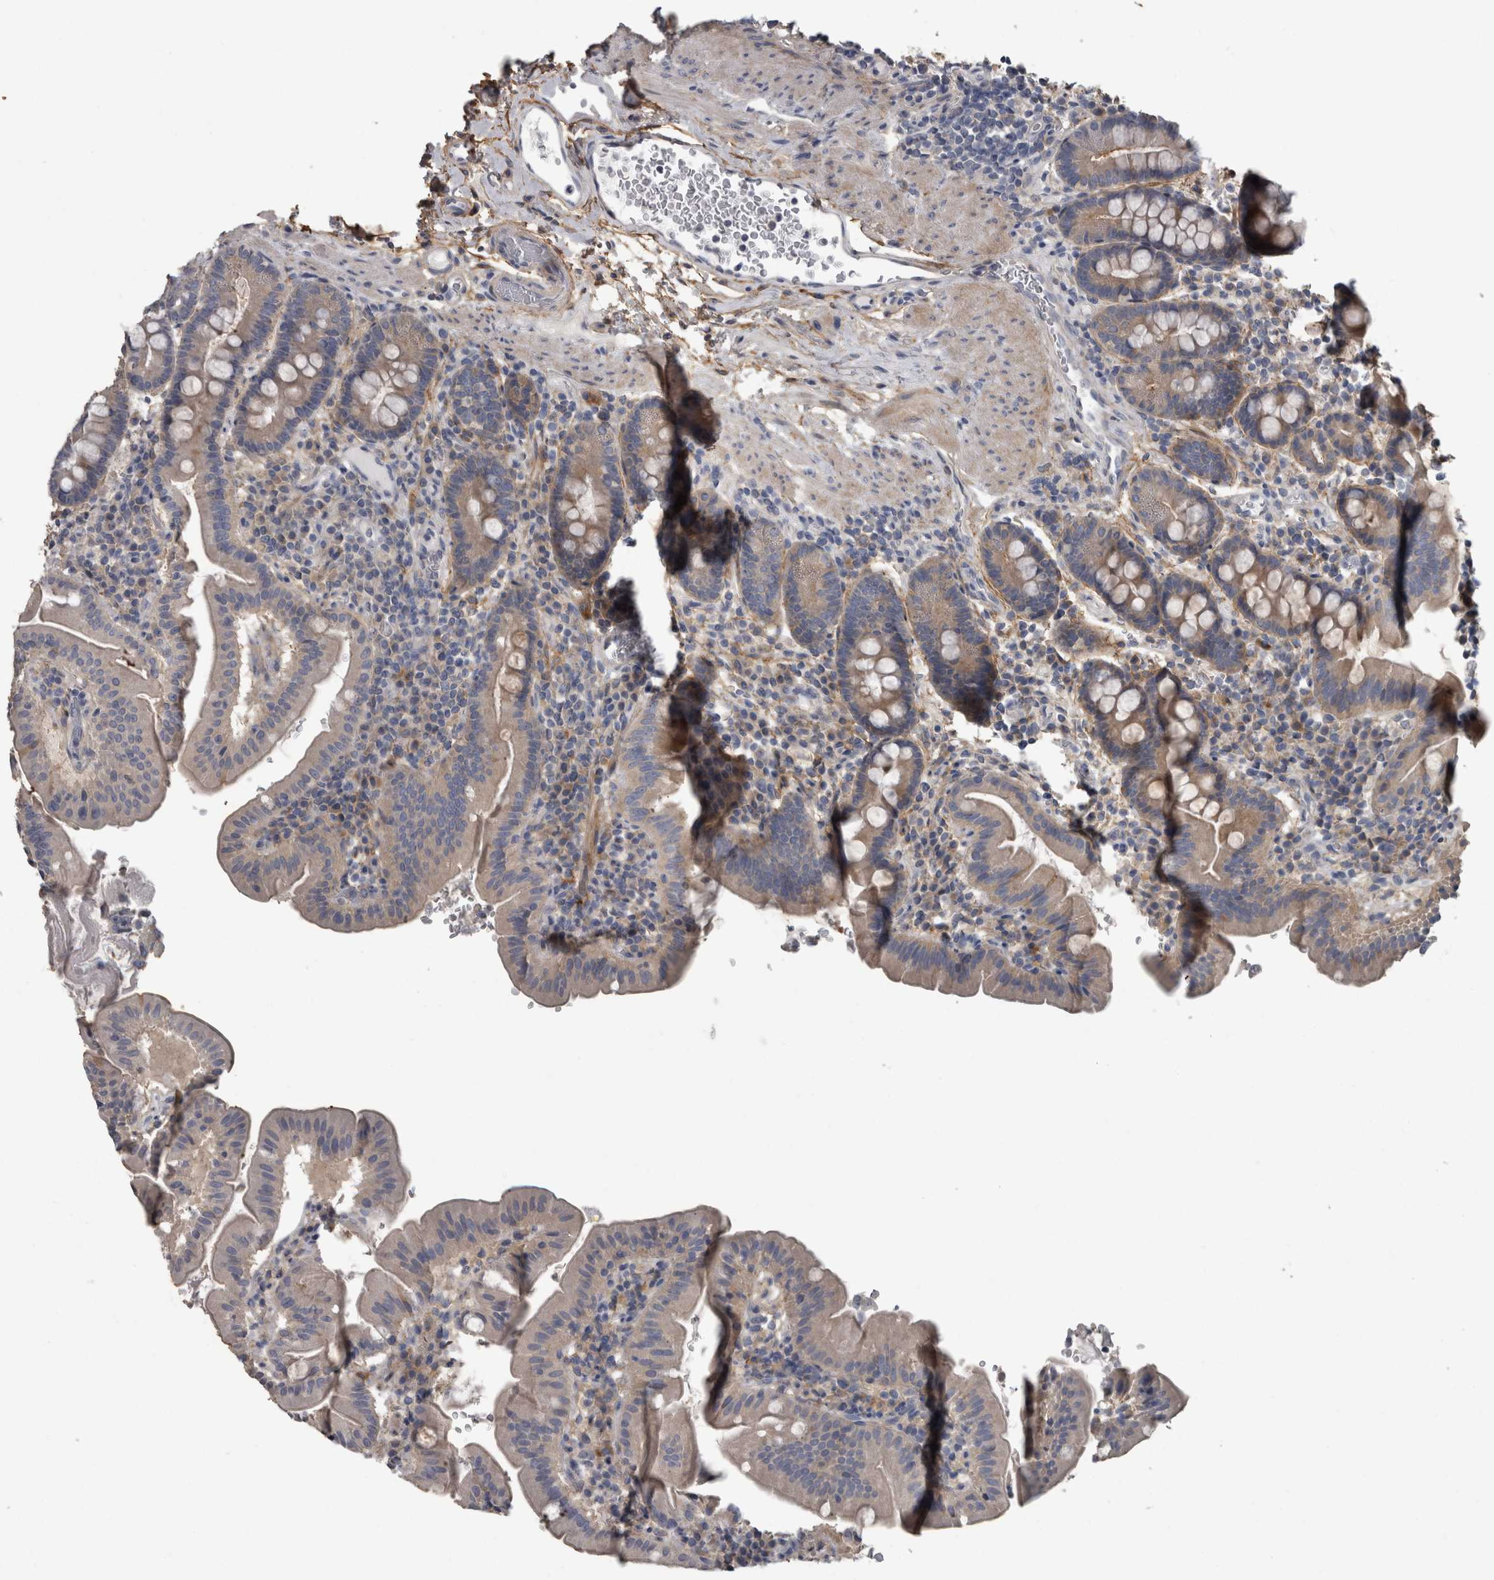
{"staining": {"intensity": "weak", "quantity": "25%-75%", "location": "cytoplasmic/membranous"}, "tissue": "duodenum", "cell_type": "Glandular cells", "image_type": "normal", "snomed": [{"axis": "morphology", "description": "Normal tissue, NOS"}, {"axis": "morphology", "description": "Adenocarcinoma, NOS"}, {"axis": "topography", "description": "Pancreas"}, {"axis": "topography", "description": "Duodenum"}], "caption": "Protein staining shows weak cytoplasmic/membranous expression in approximately 25%-75% of glandular cells in benign duodenum. The protein is shown in brown color, while the nuclei are stained blue.", "gene": "EFEMP2", "patient": {"sex": "male", "age": 50}}